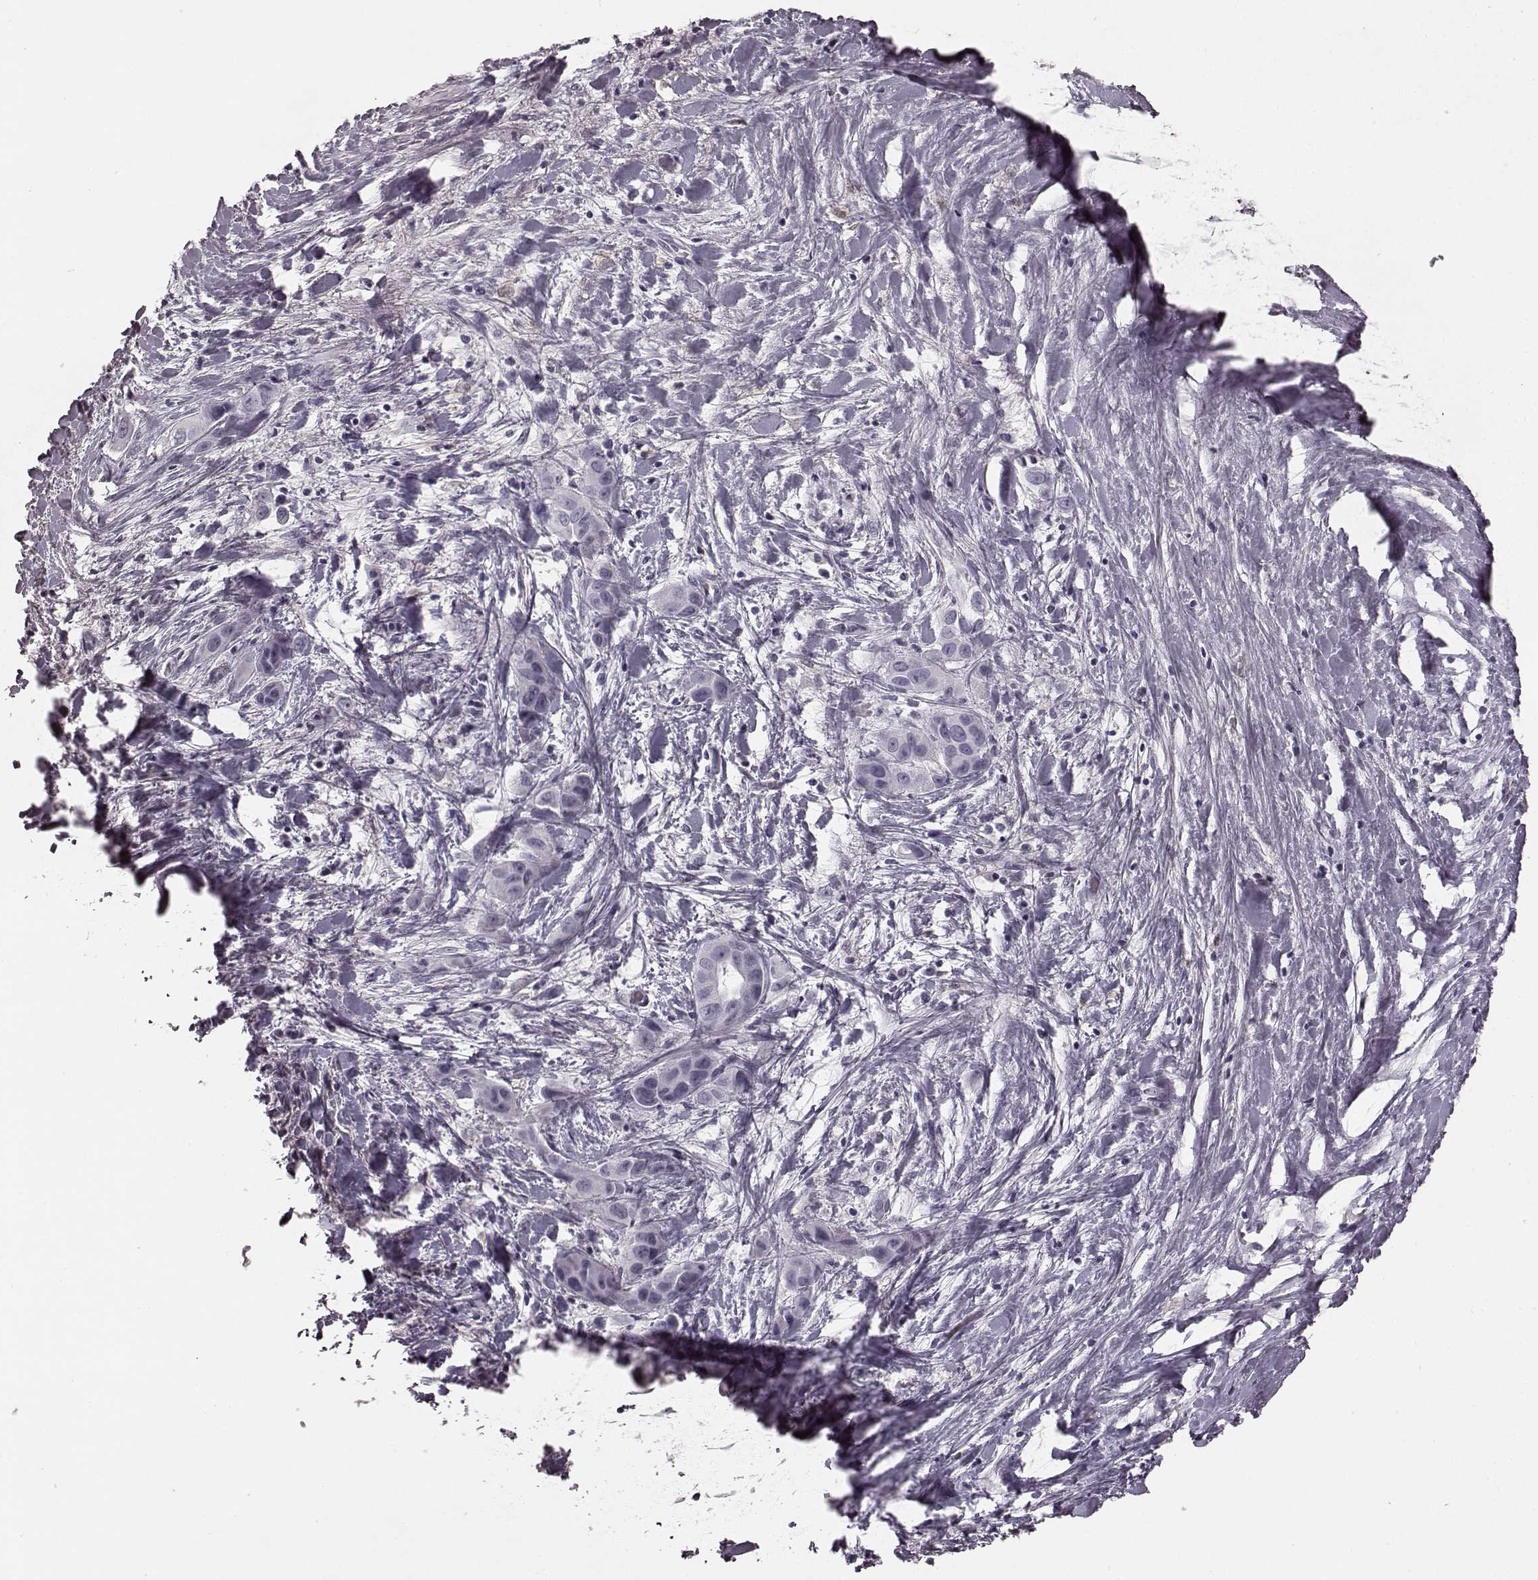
{"staining": {"intensity": "negative", "quantity": "none", "location": "none"}, "tissue": "liver cancer", "cell_type": "Tumor cells", "image_type": "cancer", "snomed": [{"axis": "morphology", "description": "Cholangiocarcinoma"}, {"axis": "topography", "description": "Liver"}], "caption": "Tumor cells are negative for protein expression in human liver cholangiocarcinoma. The staining is performed using DAB brown chromogen with nuclei counter-stained in using hematoxylin.", "gene": "TMPRSS15", "patient": {"sex": "female", "age": 52}}